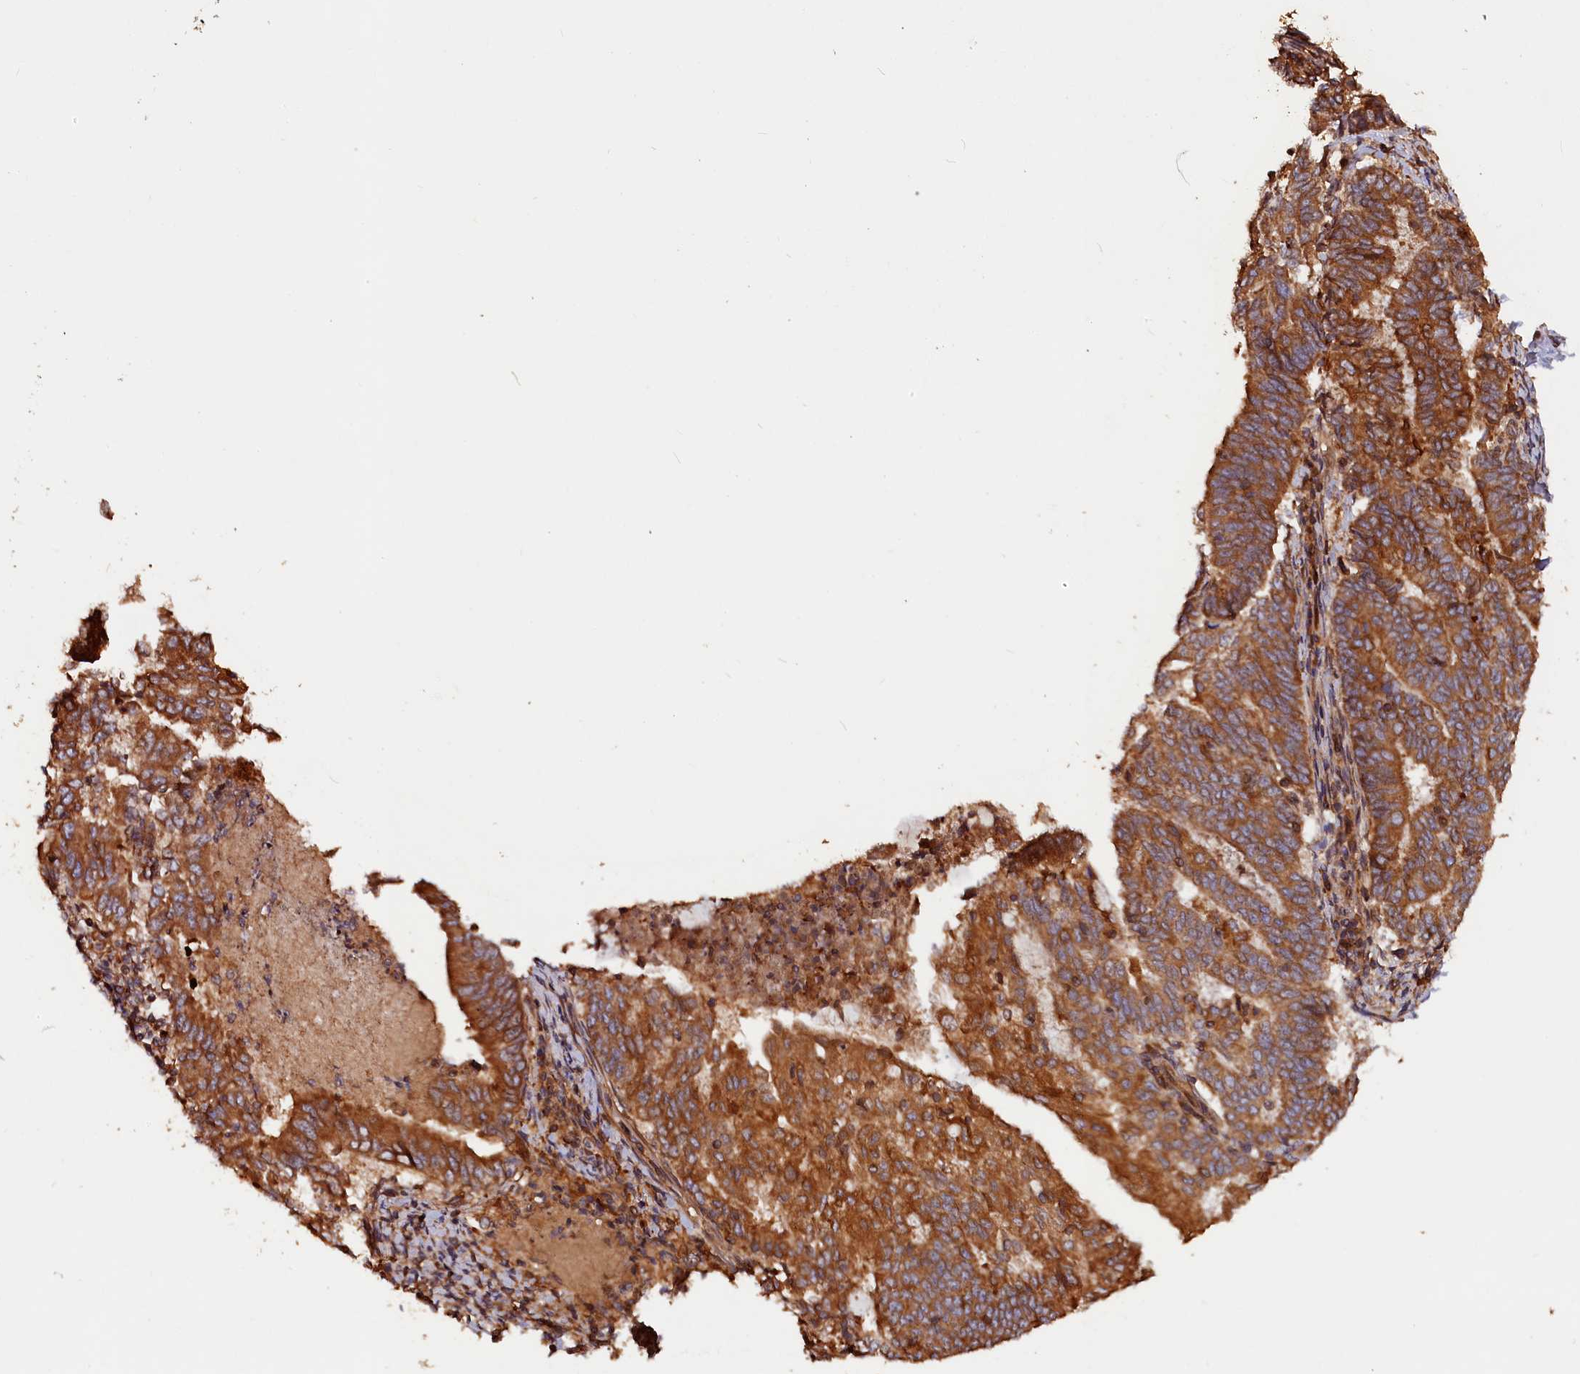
{"staining": {"intensity": "strong", "quantity": ">75%", "location": "cytoplasmic/membranous"}, "tissue": "endometrial cancer", "cell_type": "Tumor cells", "image_type": "cancer", "snomed": [{"axis": "morphology", "description": "Adenocarcinoma, NOS"}, {"axis": "topography", "description": "Endometrium"}], "caption": "An image of human adenocarcinoma (endometrial) stained for a protein displays strong cytoplasmic/membranous brown staining in tumor cells.", "gene": "HMOX2", "patient": {"sex": "female", "age": 80}}